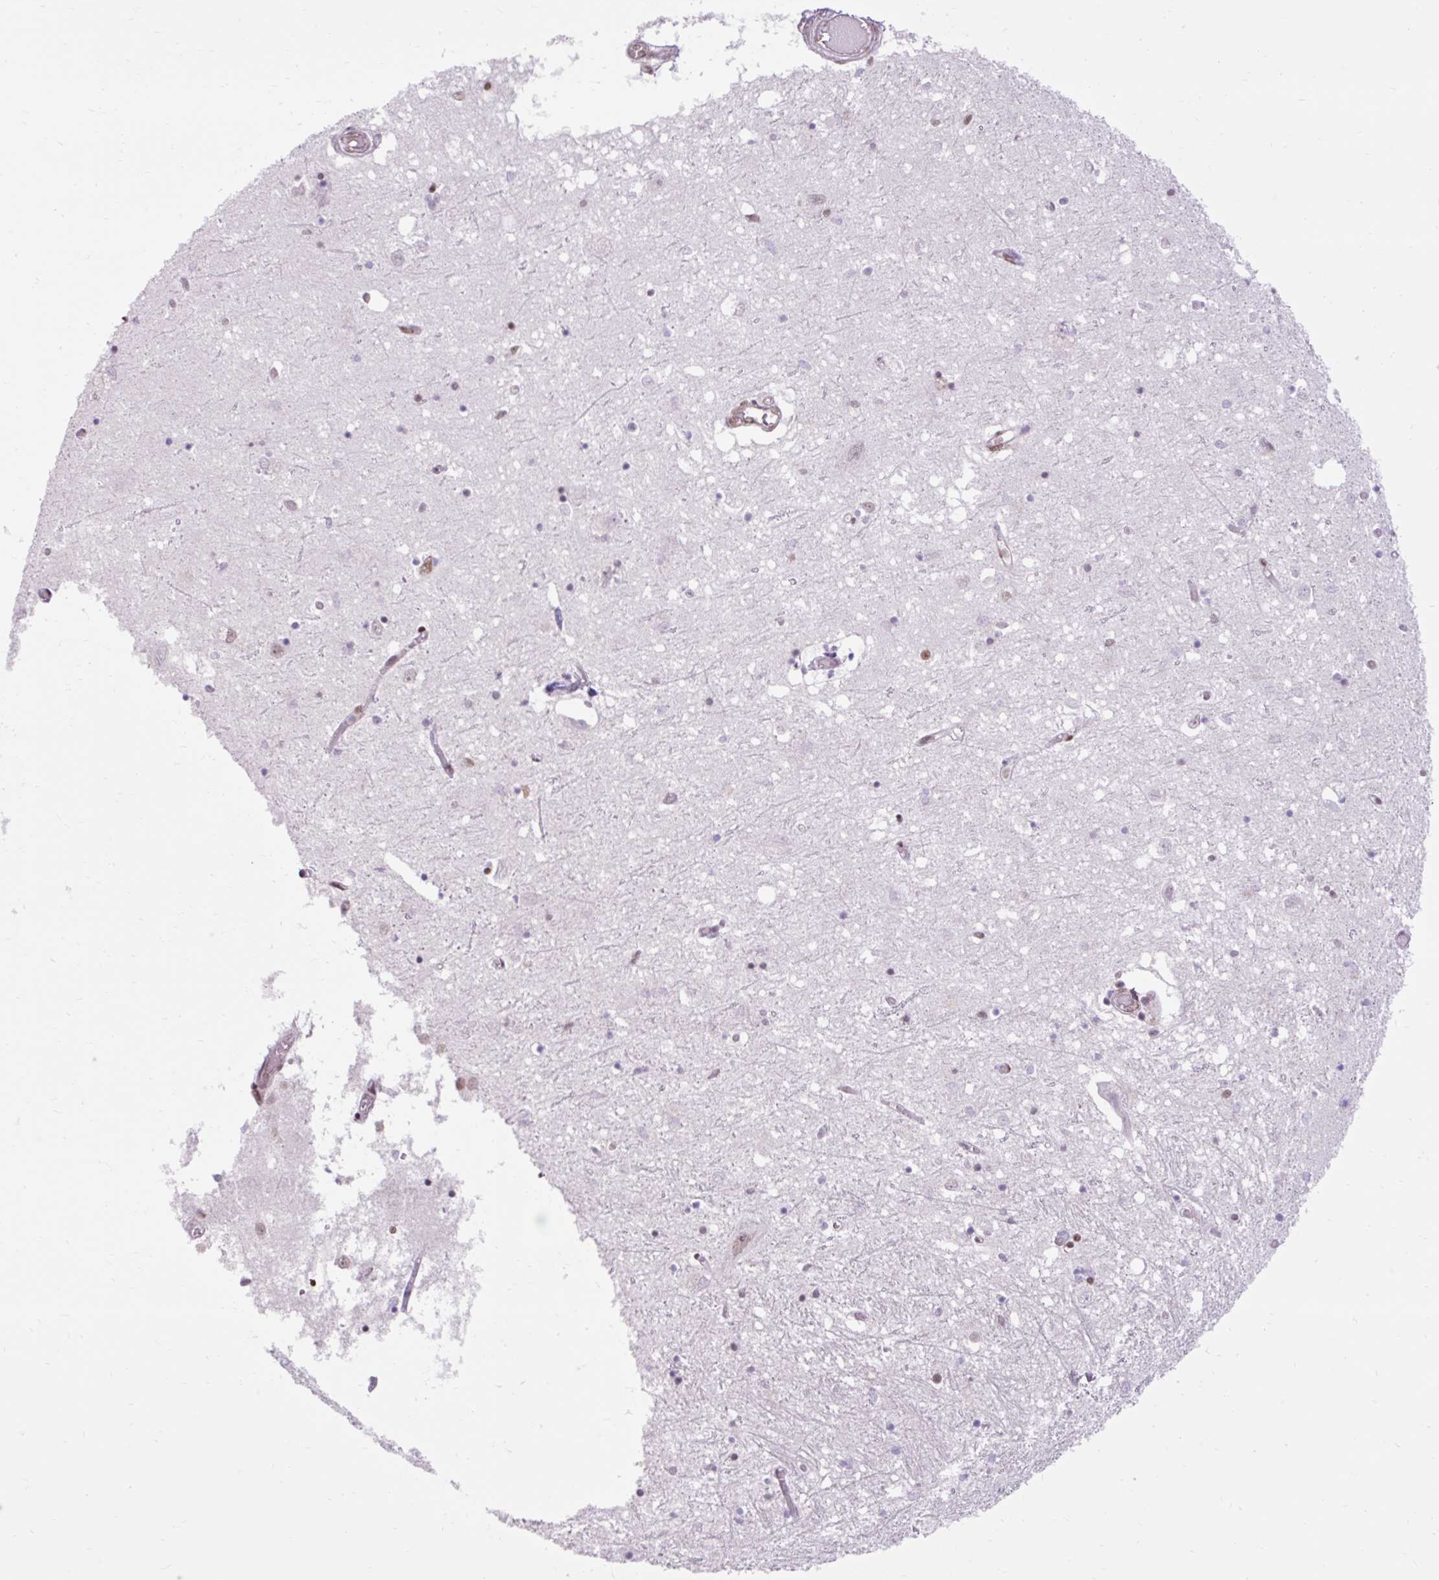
{"staining": {"intensity": "moderate", "quantity": "25%-75%", "location": "nuclear"}, "tissue": "caudate", "cell_type": "Glial cells", "image_type": "normal", "snomed": [{"axis": "morphology", "description": "Normal tissue, NOS"}, {"axis": "topography", "description": "Lateral ventricle wall"}], "caption": "About 25%-75% of glial cells in benign caudate exhibit moderate nuclear protein expression as visualized by brown immunohistochemical staining.", "gene": "ENSG00000261832", "patient": {"sex": "male", "age": 70}}